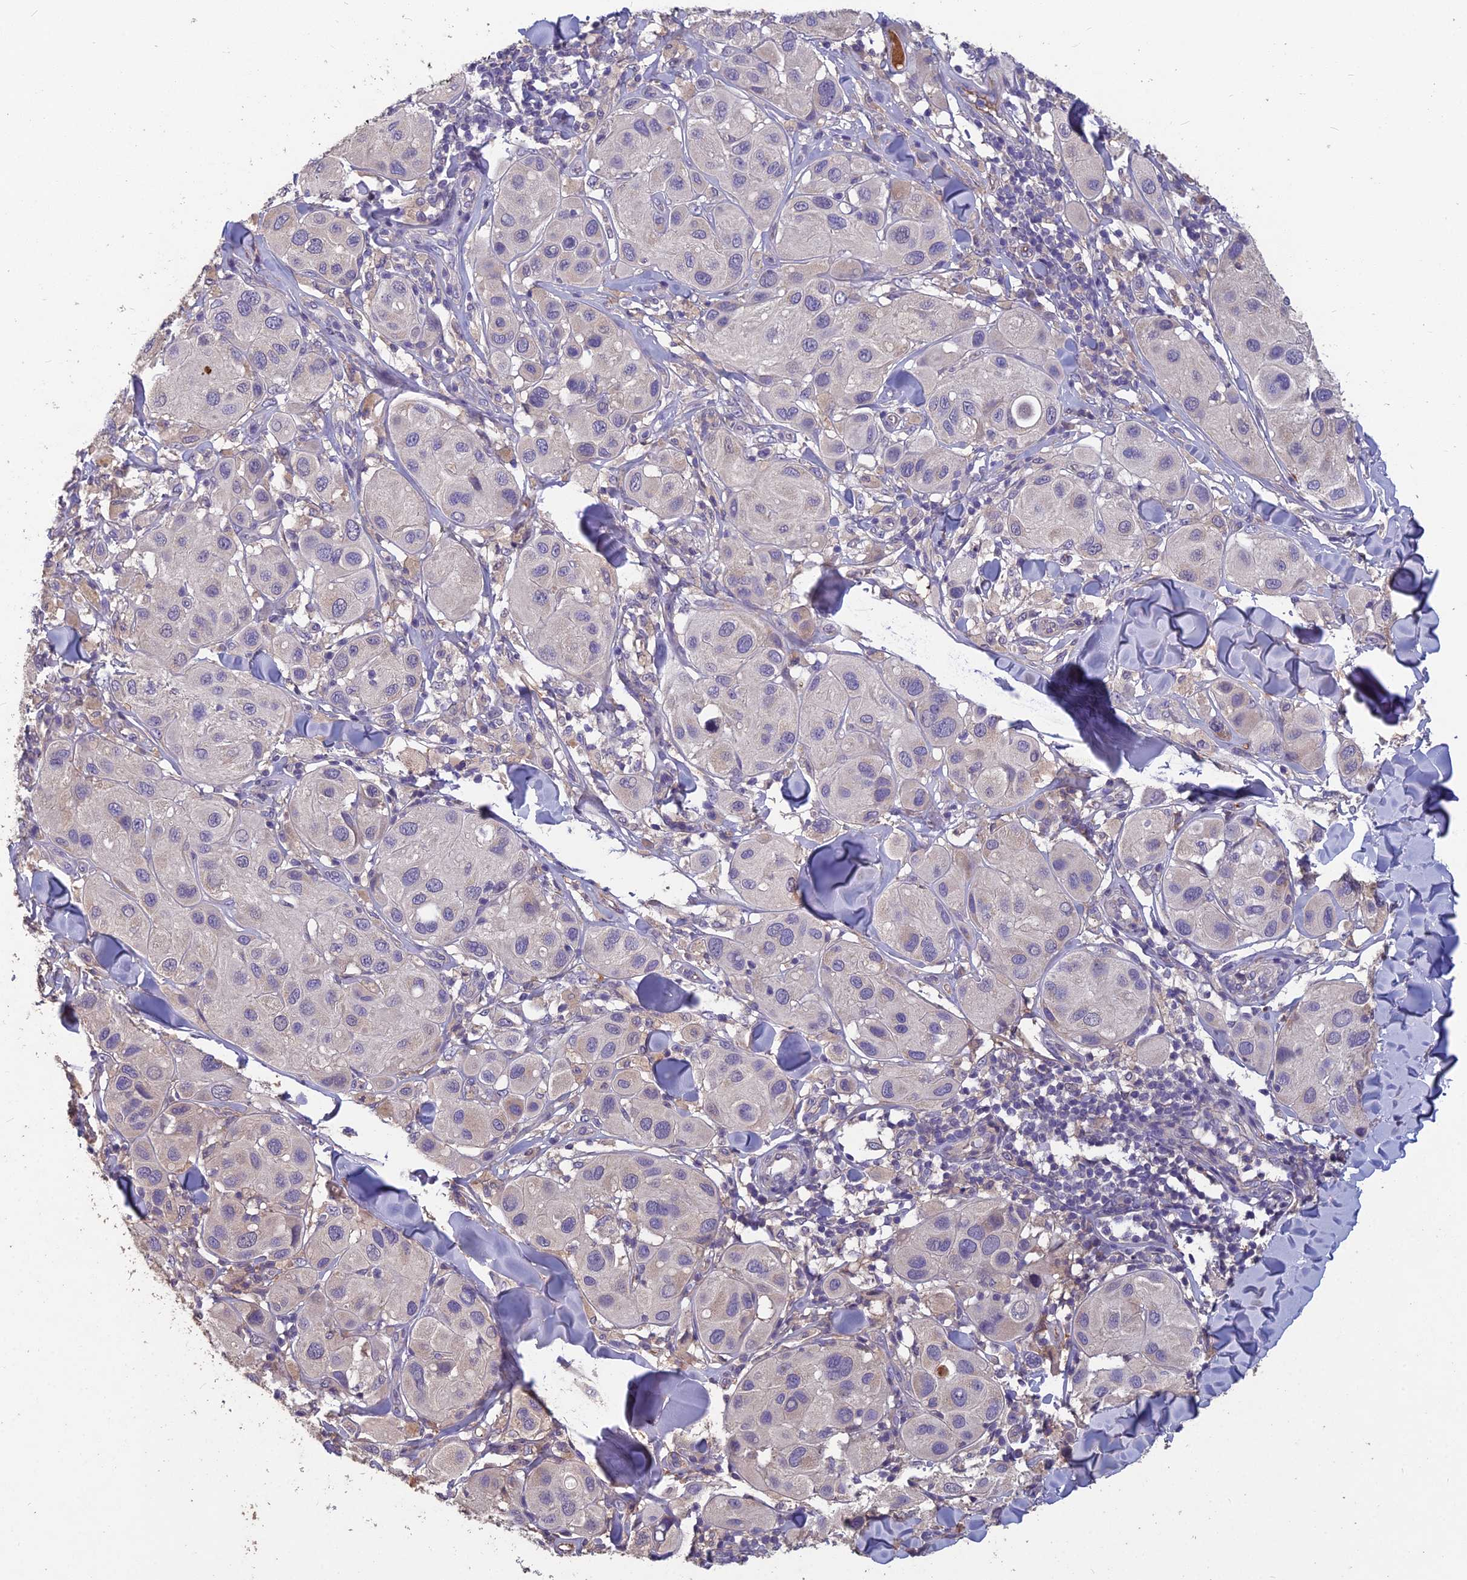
{"staining": {"intensity": "negative", "quantity": "none", "location": "none"}, "tissue": "melanoma", "cell_type": "Tumor cells", "image_type": "cancer", "snomed": [{"axis": "morphology", "description": "Malignant melanoma, Metastatic site"}, {"axis": "topography", "description": "Skin"}], "caption": "Tumor cells are negative for protein expression in human melanoma.", "gene": "CEACAM16", "patient": {"sex": "male", "age": 41}}